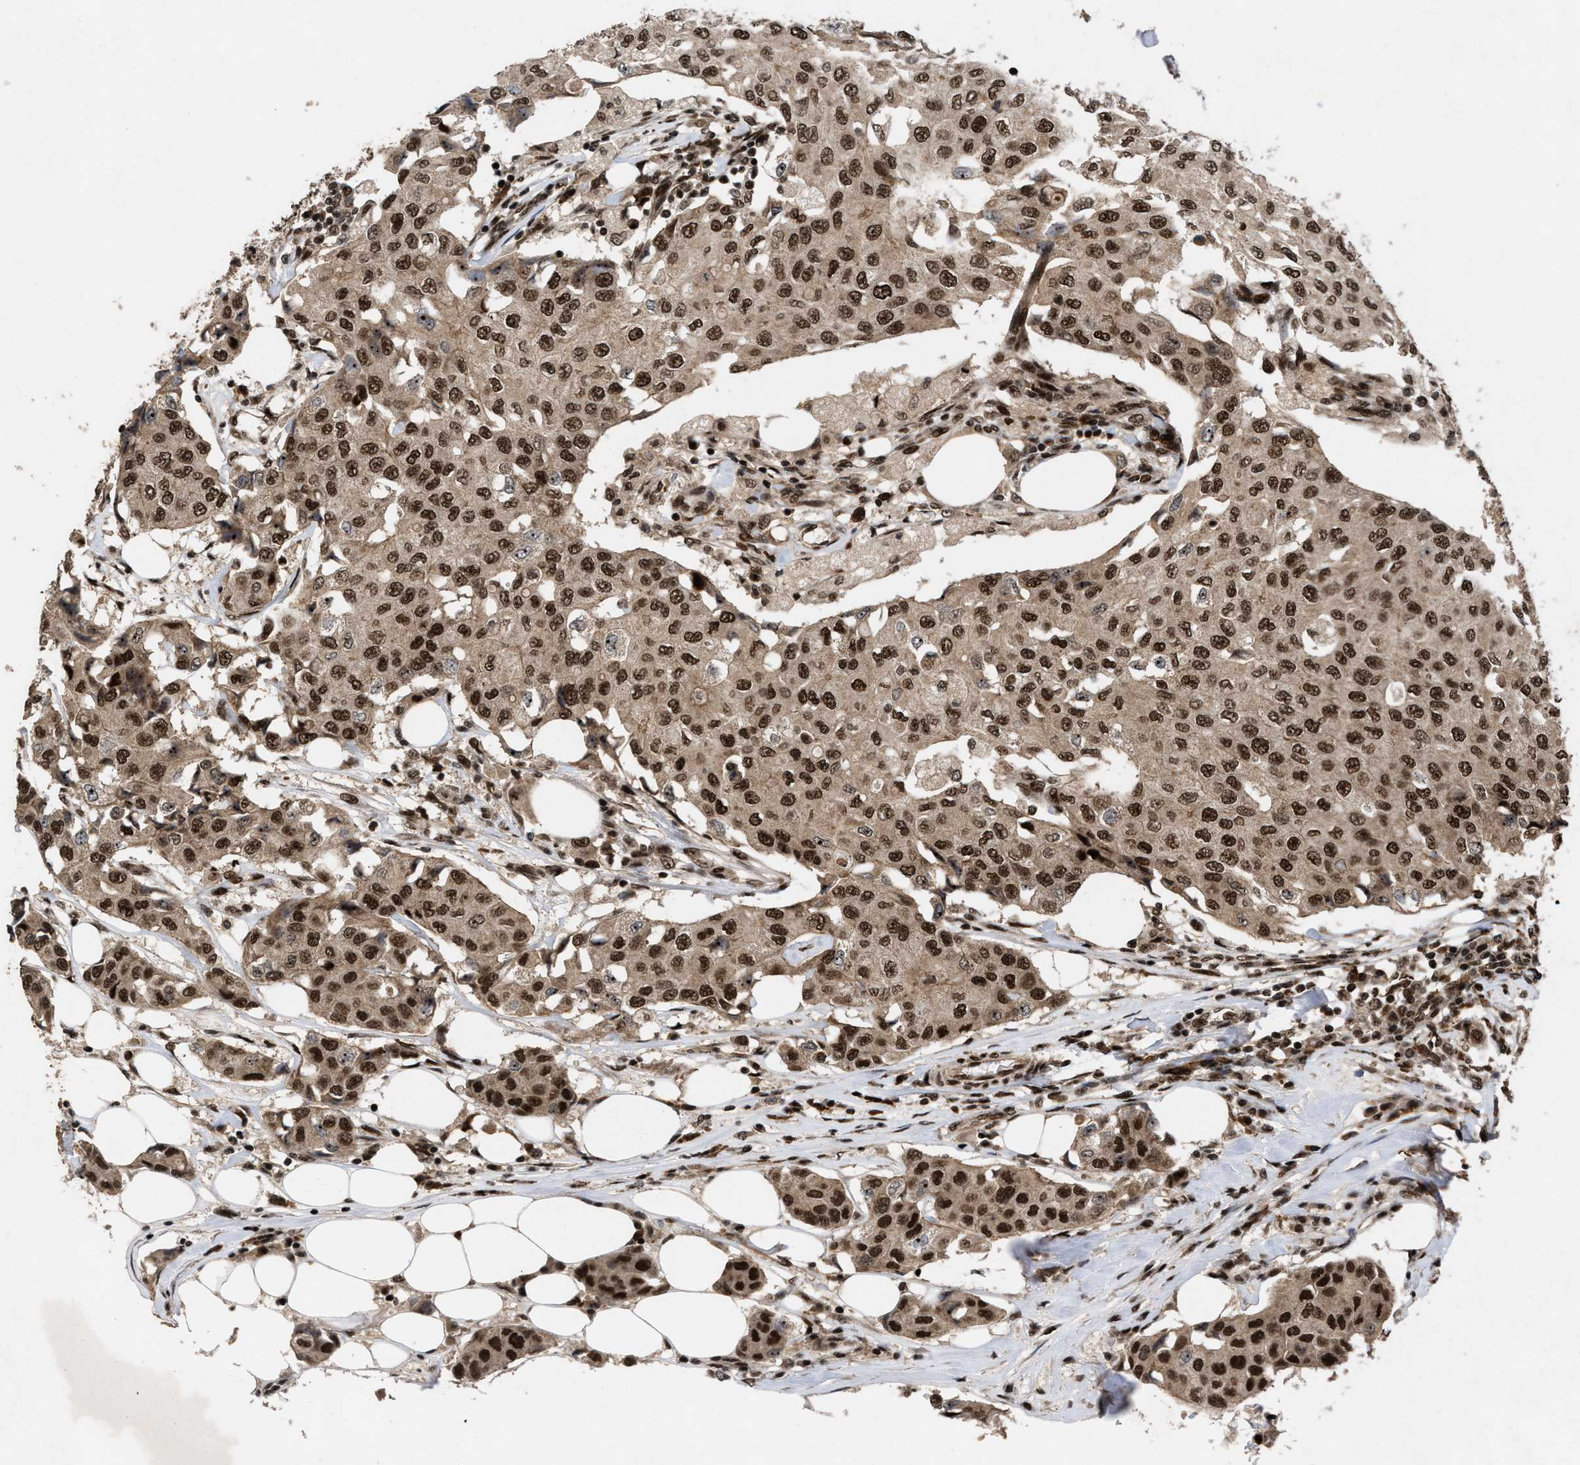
{"staining": {"intensity": "strong", "quantity": ">75%", "location": "nuclear"}, "tissue": "breast cancer", "cell_type": "Tumor cells", "image_type": "cancer", "snomed": [{"axis": "morphology", "description": "Duct carcinoma"}, {"axis": "topography", "description": "Breast"}], "caption": "A high-resolution image shows IHC staining of breast cancer, which reveals strong nuclear positivity in approximately >75% of tumor cells.", "gene": "WIZ", "patient": {"sex": "female", "age": 80}}